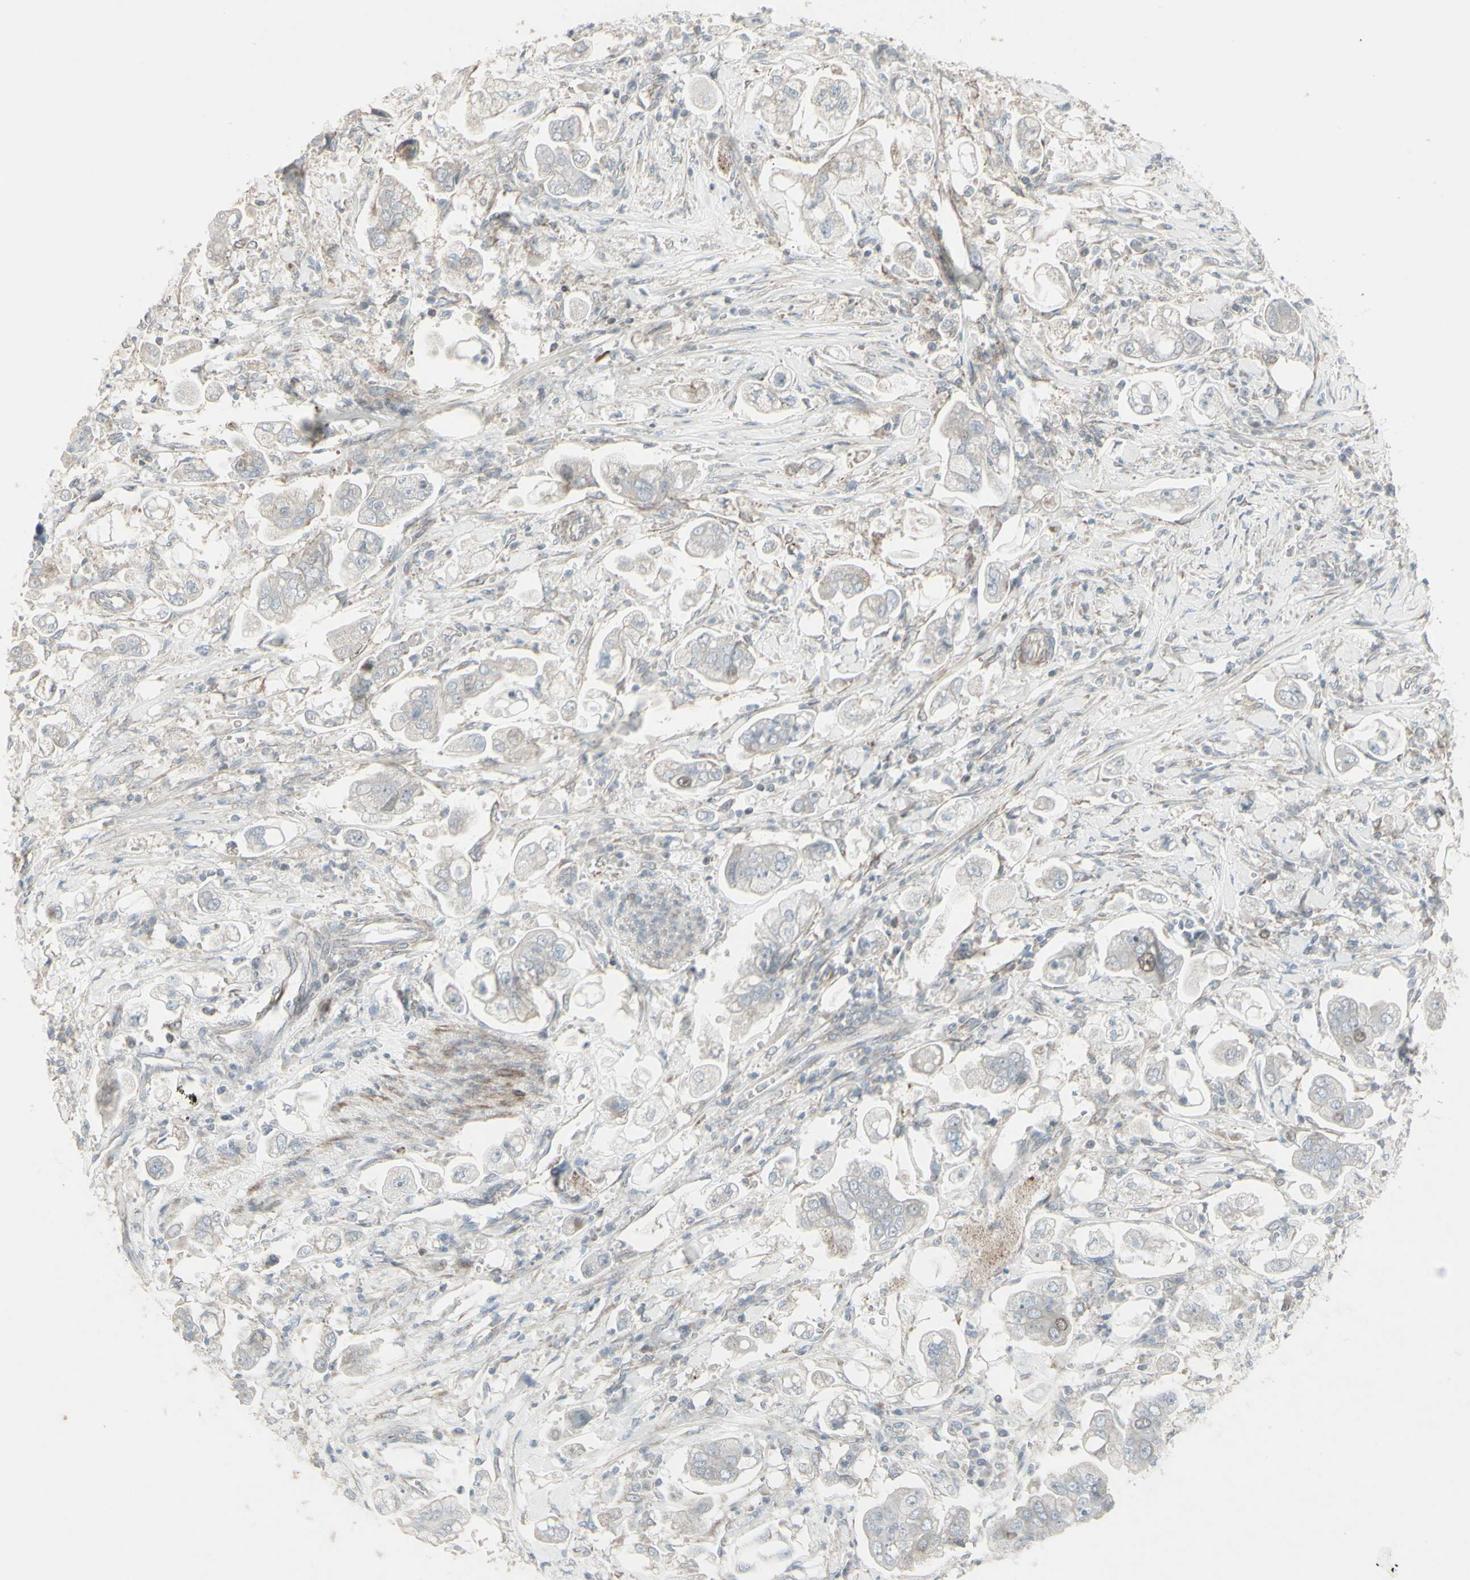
{"staining": {"intensity": "weak", "quantity": "<25%", "location": "cytoplasmic/membranous"}, "tissue": "stomach cancer", "cell_type": "Tumor cells", "image_type": "cancer", "snomed": [{"axis": "morphology", "description": "Adenocarcinoma, NOS"}, {"axis": "topography", "description": "Stomach"}], "caption": "An image of stomach cancer (adenocarcinoma) stained for a protein shows no brown staining in tumor cells.", "gene": "GMNN", "patient": {"sex": "male", "age": 62}}